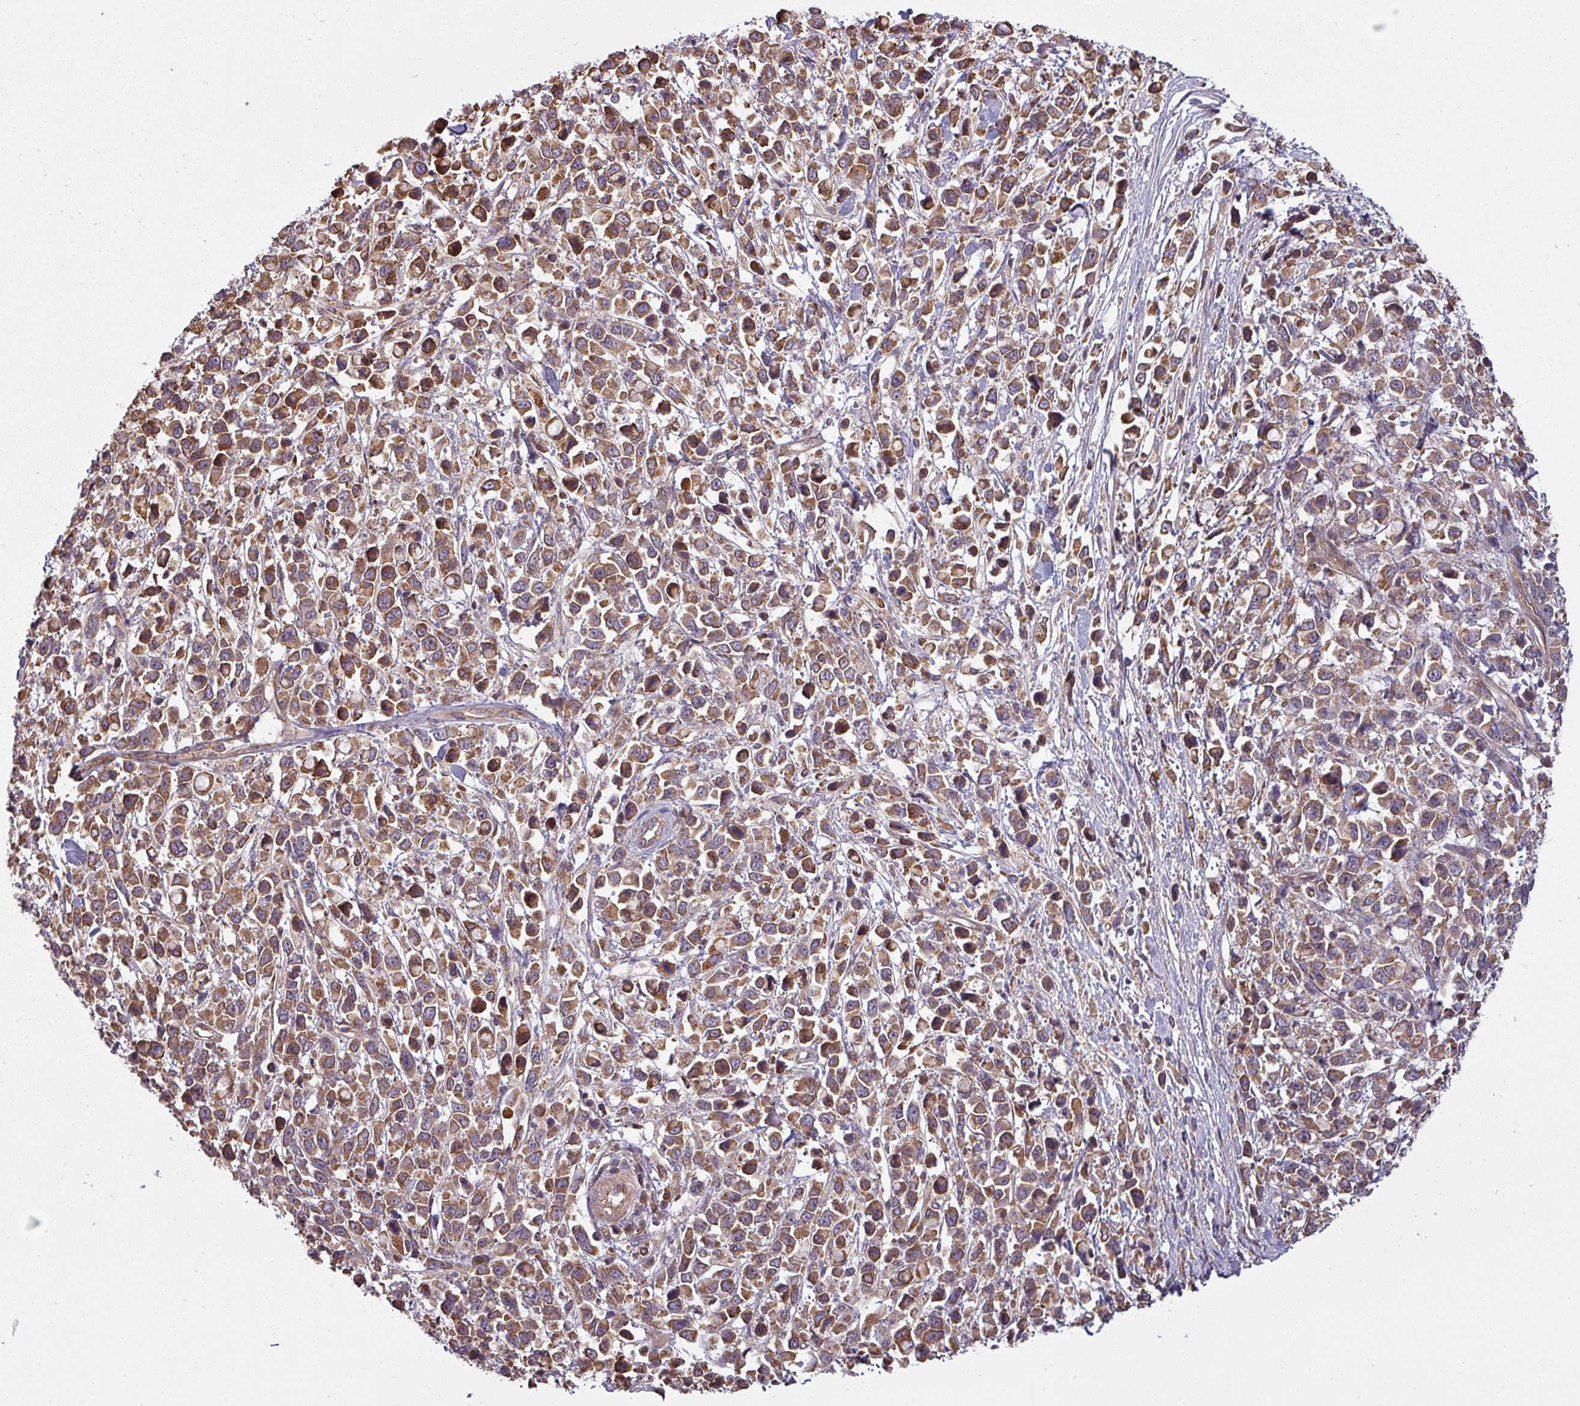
{"staining": {"intensity": "moderate", "quantity": ">75%", "location": "cytoplasmic/membranous"}, "tissue": "stomach cancer", "cell_type": "Tumor cells", "image_type": "cancer", "snomed": [{"axis": "morphology", "description": "Adenocarcinoma, NOS"}, {"axis": "topography", "description": "Stomach"}], "caption": "Stomach adenocarcinoma tissue shows moderate cytoplasmic/membranous positivity in about >75% of tumor cells, visualized by immunohistochemistry. (DAB (3,3'-diaminobenzidine) IHC with brightfield microscopy, high magnification).", "gene": "SNRNP25", "patient": {"sex": "female", "age": 81}}